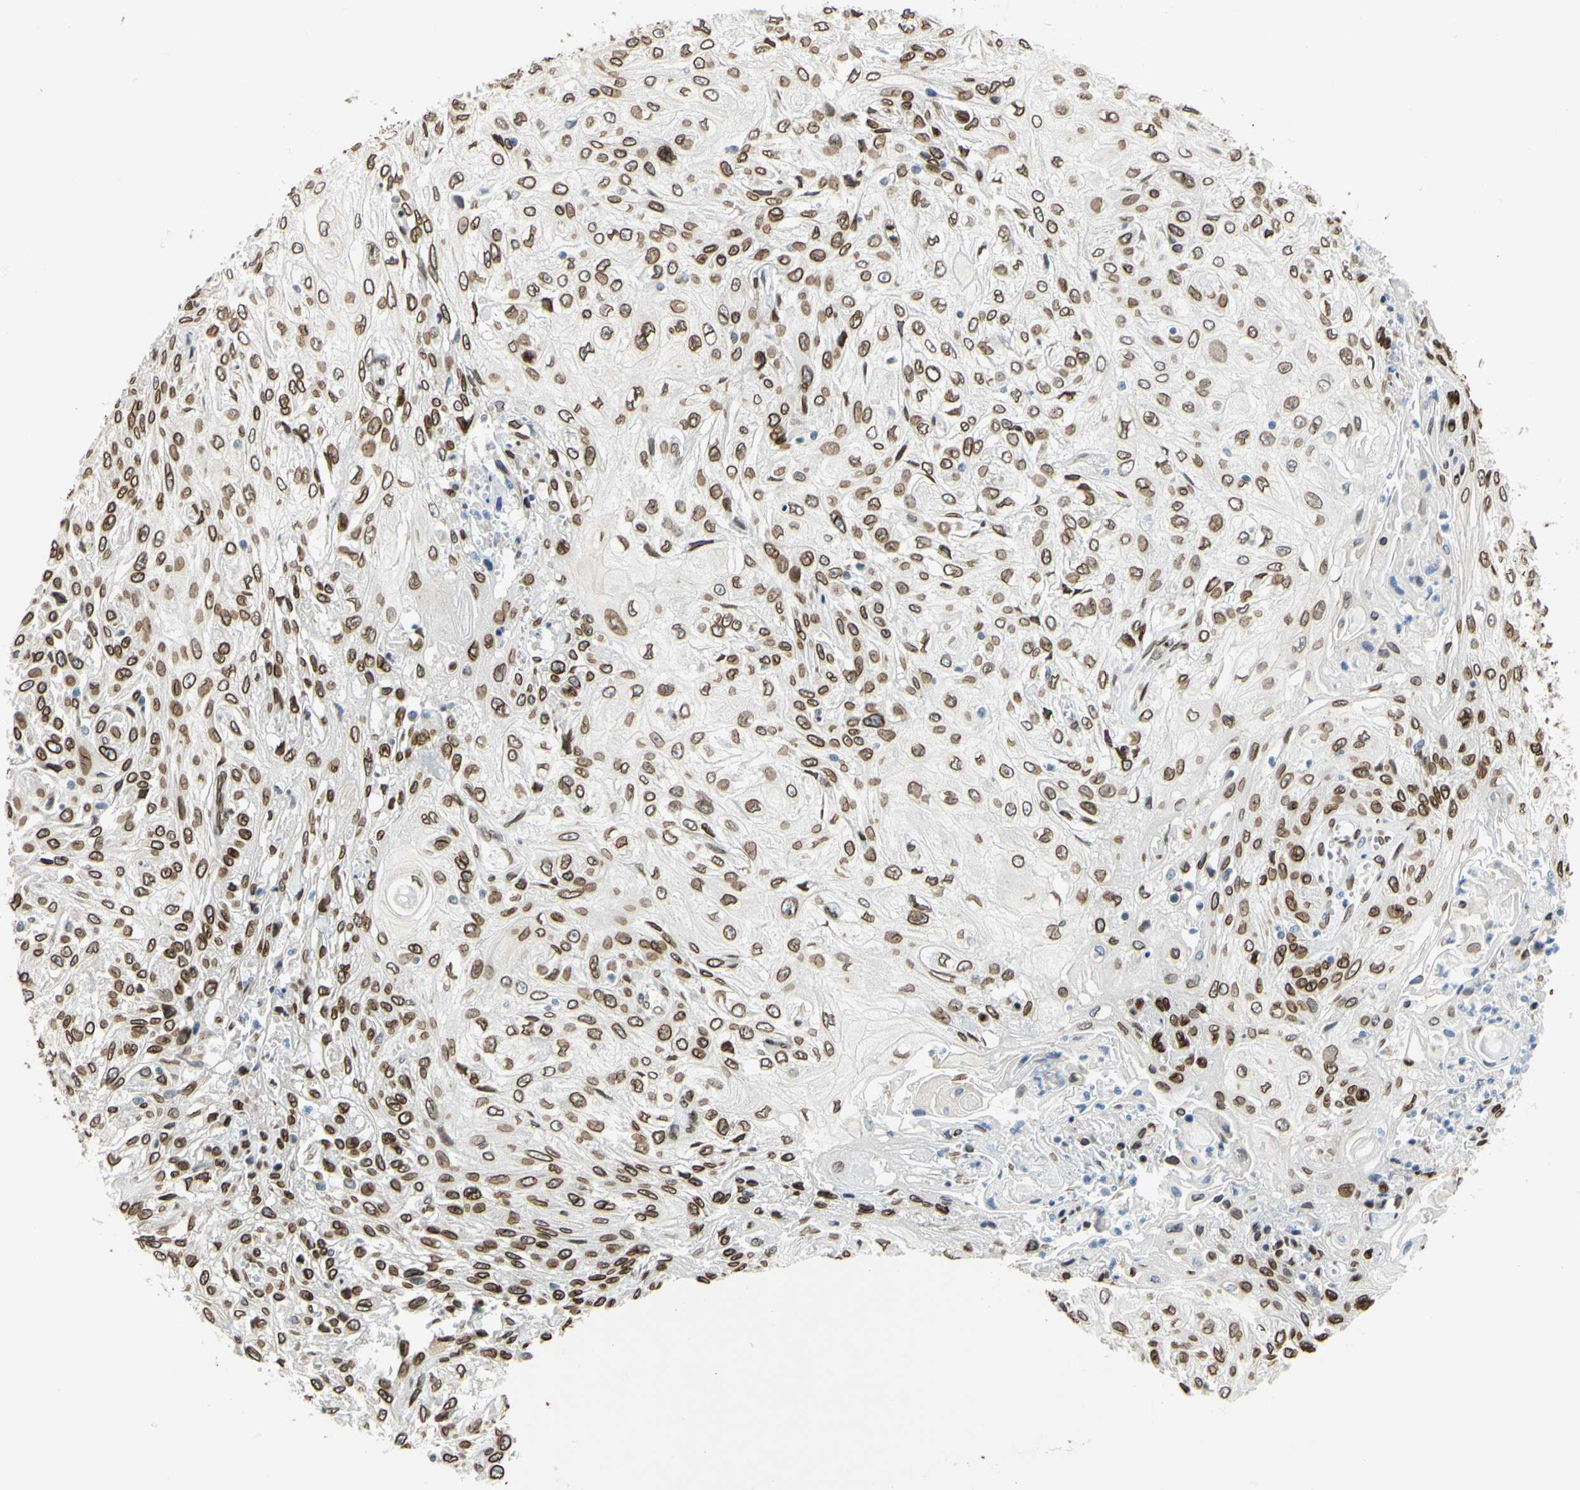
{"staining": {"intensity": "strong", "quantity": ">75%", "location": "cytoplasmic/membranous,nuclear"}, "tissue": "skin cancer", "cell_type": "Tumor cells", "image_type": "cancer", "snomed": [{"axis": "morphology", "description": "Squamous cell carcinoma, NOS"}, {"axis": "morphology", "description": "Squamous cell carcinoma, metastatic, NOS"}, {"axis": "topography", "description": "Skin"}, {"axis": "topography", "description": "Lymph node"}], "caption": "Protein staining of skin cancer (metastatic squamous cell carcinoma) tissue exhibits strong cytoplasmic/membranous and nuclear positivity in about >75% of tumor cells. The protein is shown in brown color, while the nuclei are stained blue.", "gene": "SUN1", "patient": {"sex": "male", "age": 75}}